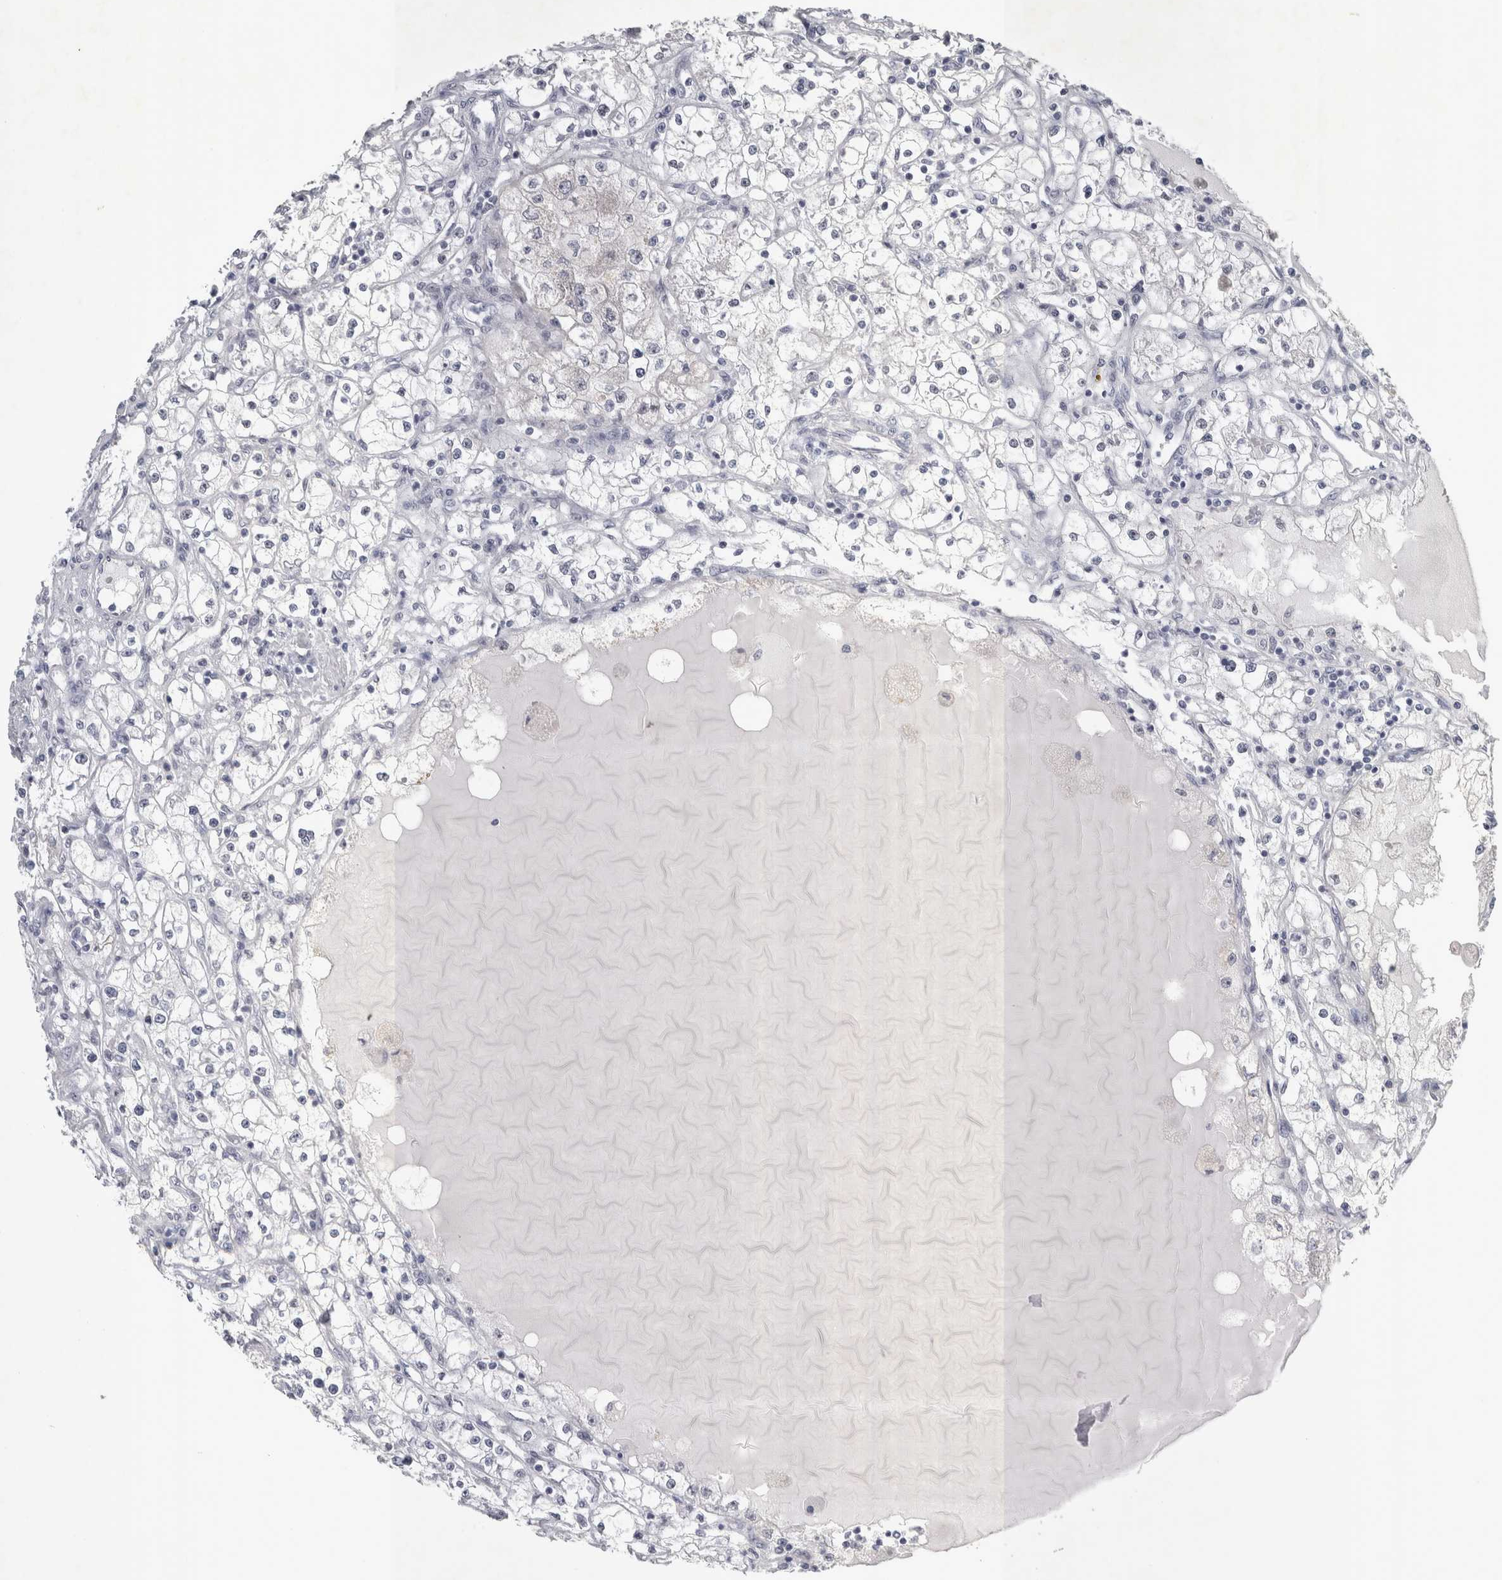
{"staining": {"intensity": "negative", "quantity": "none", "location": "none"}, "tissue": "renal cancer", "cell_type": "Tumor cells", "image_type": "cancer", "snomed": [{"axis": "morphology", "description": "Adenocarcinoma, NOS"}, {"axis": "topography", "description": "Kidney"}], "caption": "An IHC photomicrograph of renal adenocarcinoma is shown. There is no staining in tumor cells of renal adenocarcinoma.", "gene": "FXYD7", "patient": {"sex": "male", "age": 56}}